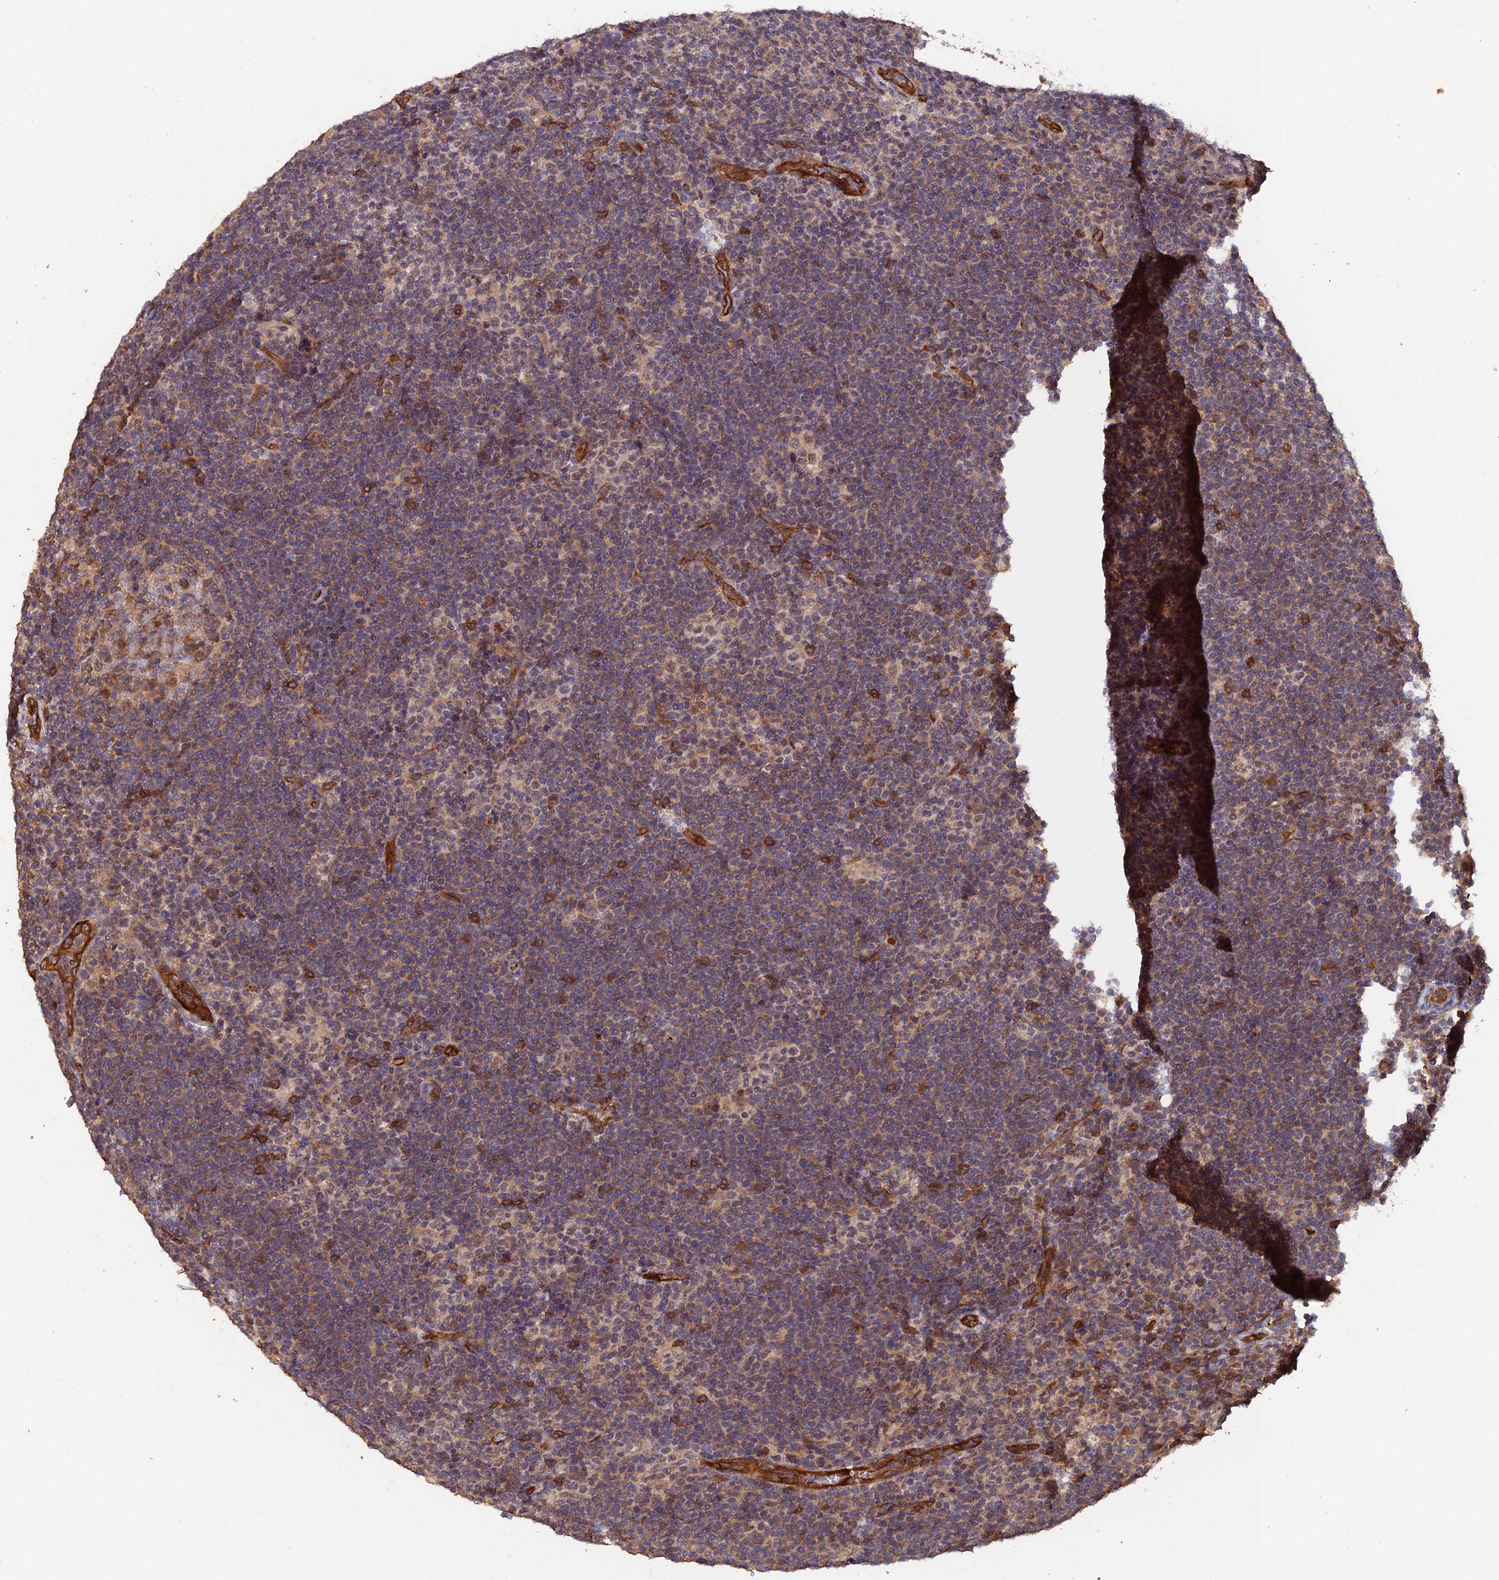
{"staining": {"intensity": "negative", "quantity": "none", "location": "none"}, "tissue": "lymphoma", "cell_type": "Tumor cells", "image_type": "cancer", "snomed": [{"axis": "morphology", "description": "Hodgkin's disease, NOS"}, {"axis": "topography", "description": "Lymph node"}], "caption": "A high-resolution histopathology image shows immunohistochemistry (IHC) staining of lymphoma, which shows no significant staining in tumor cells.", "gene": "RALGAPA2", "patient": {"sex": "female", "age": 57}}